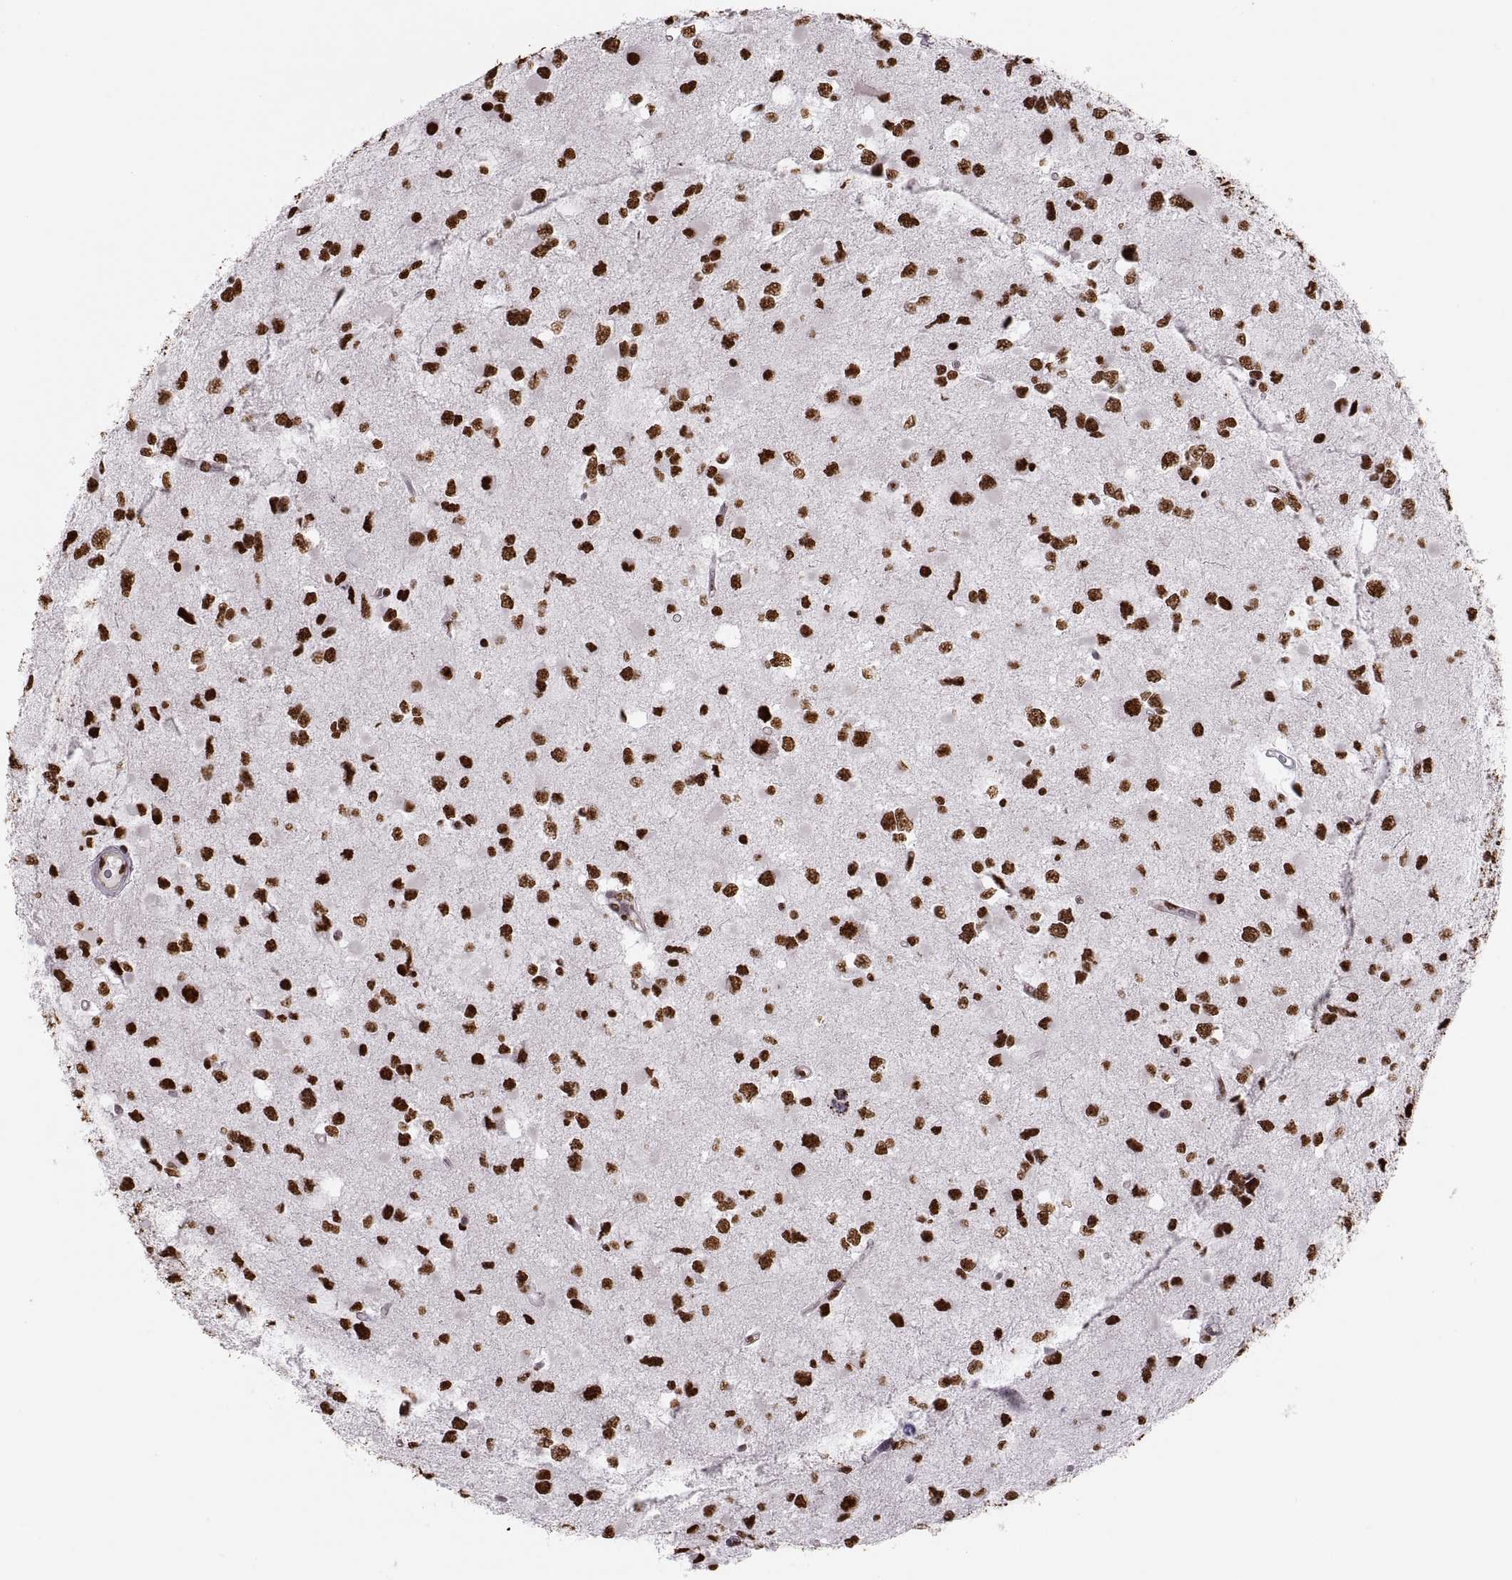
{"staining": {"intensity": "strong", "quantity": ">75%", "location": "nuclear"}, "tissue": "glioma", "cell_type": "Tumor cells", "image_type": "cancer", "snomed": [{"axis": "morphology", "description": "Glioma, malignant, Low grade"}, {"axis": "topography", "description": "Brain"}], "caption": "Glioma was stained to show a protein in brown. There is high levels of strong nuclear positivity in approximately >75% of tumor cells.", "gene": "SNAI1", "patient": {"sex": "female", "age": 32}}